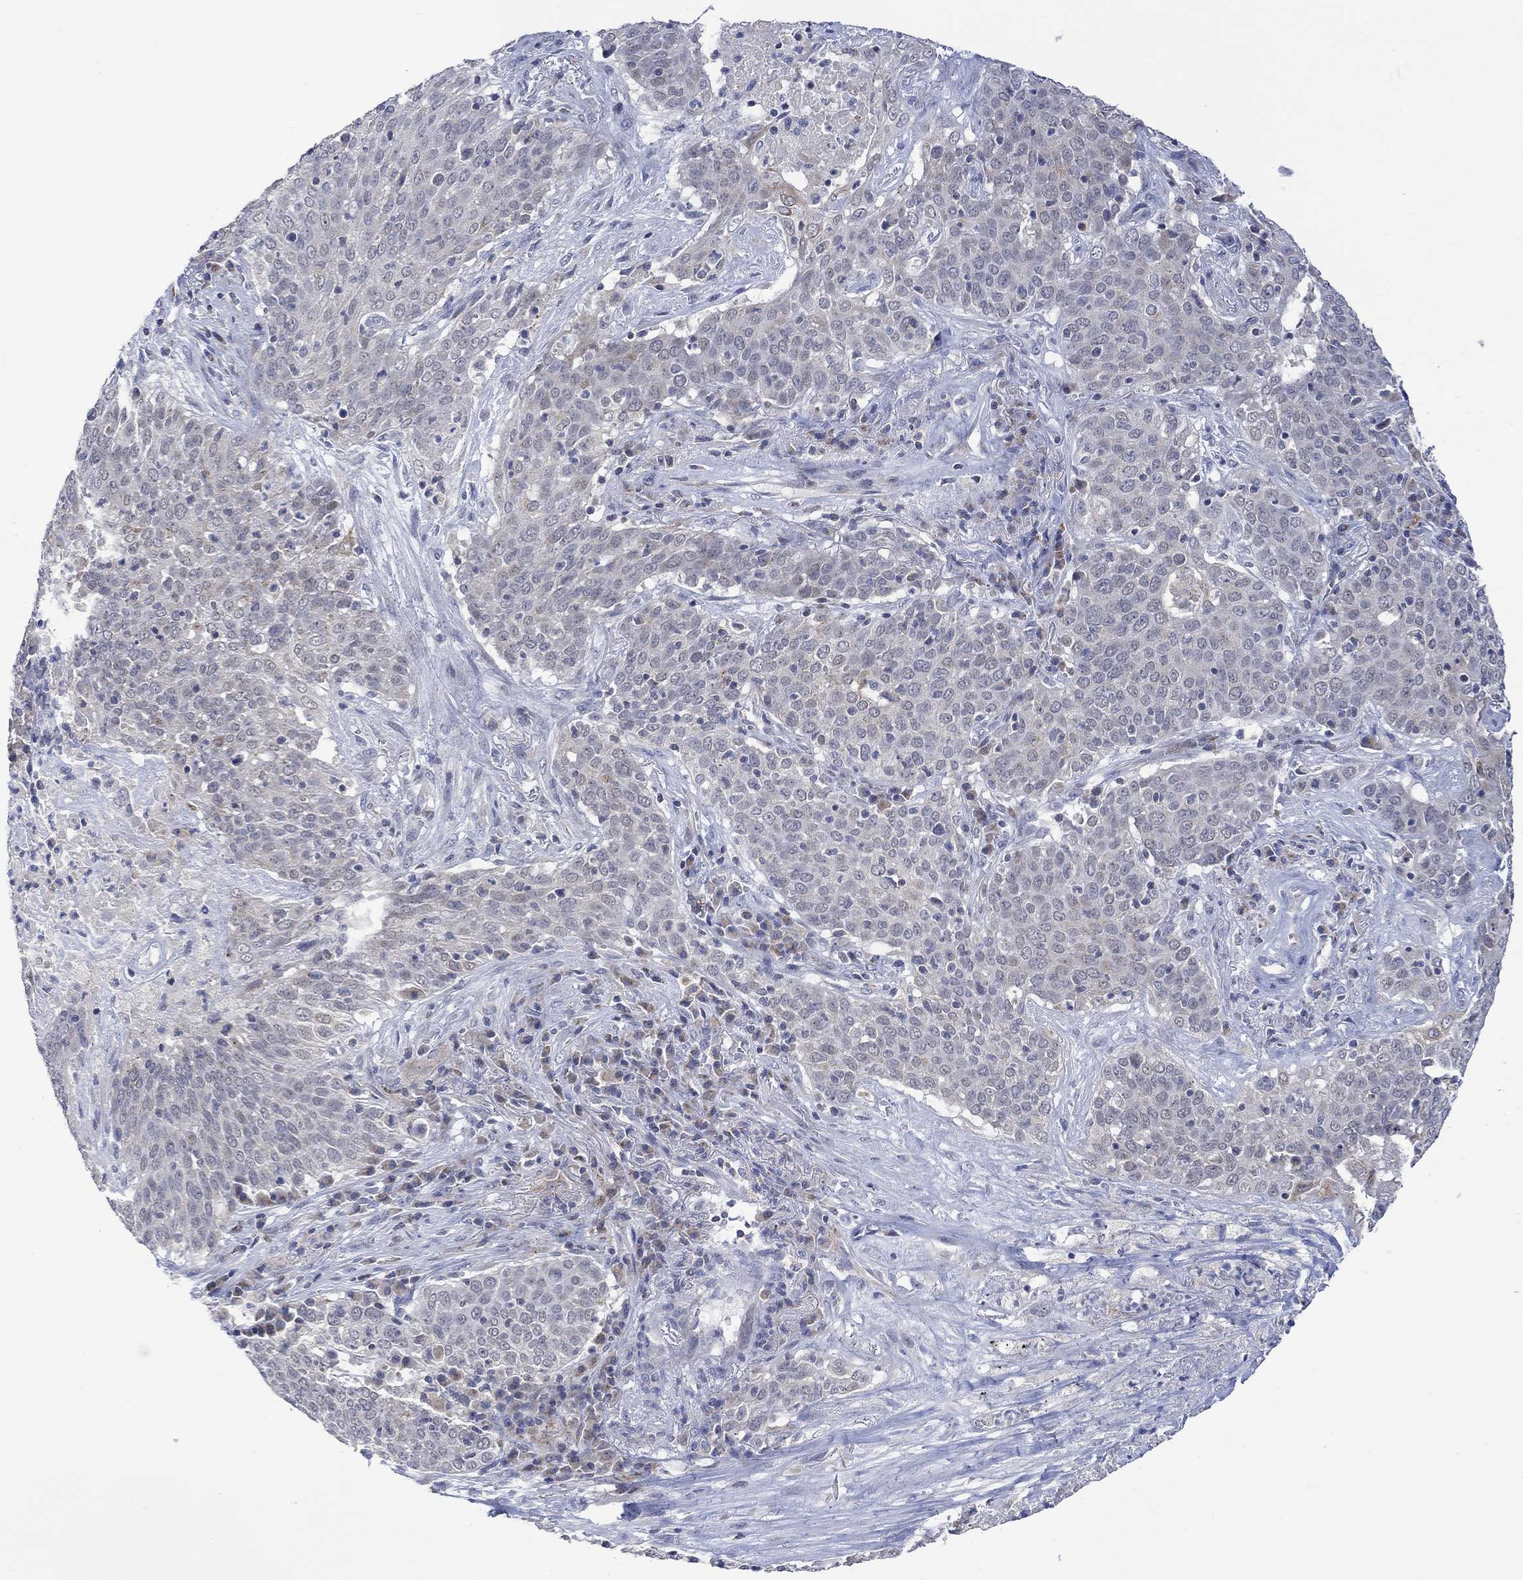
{"staining": {"intensity": "negative", "quantity": "none", "location": "none"}, "tissue": "lung cancer", "cell_type": "Tumor cells", "image_type": "cancer", "snomed": [{"axis": "morphology", "description": "Squamous cell carcinoma, NOS"}, {"axis": "topography", "description": "Lung"}], "caption": "An immunohistochemistry (IHC) micrograph of lung squamous cell carcinoma is shown. There is no staining in tumor cells of lung squamous cell carcinoma.", "gene": "SLC48A1", "patient": {"sex": "male", "age": 82}}